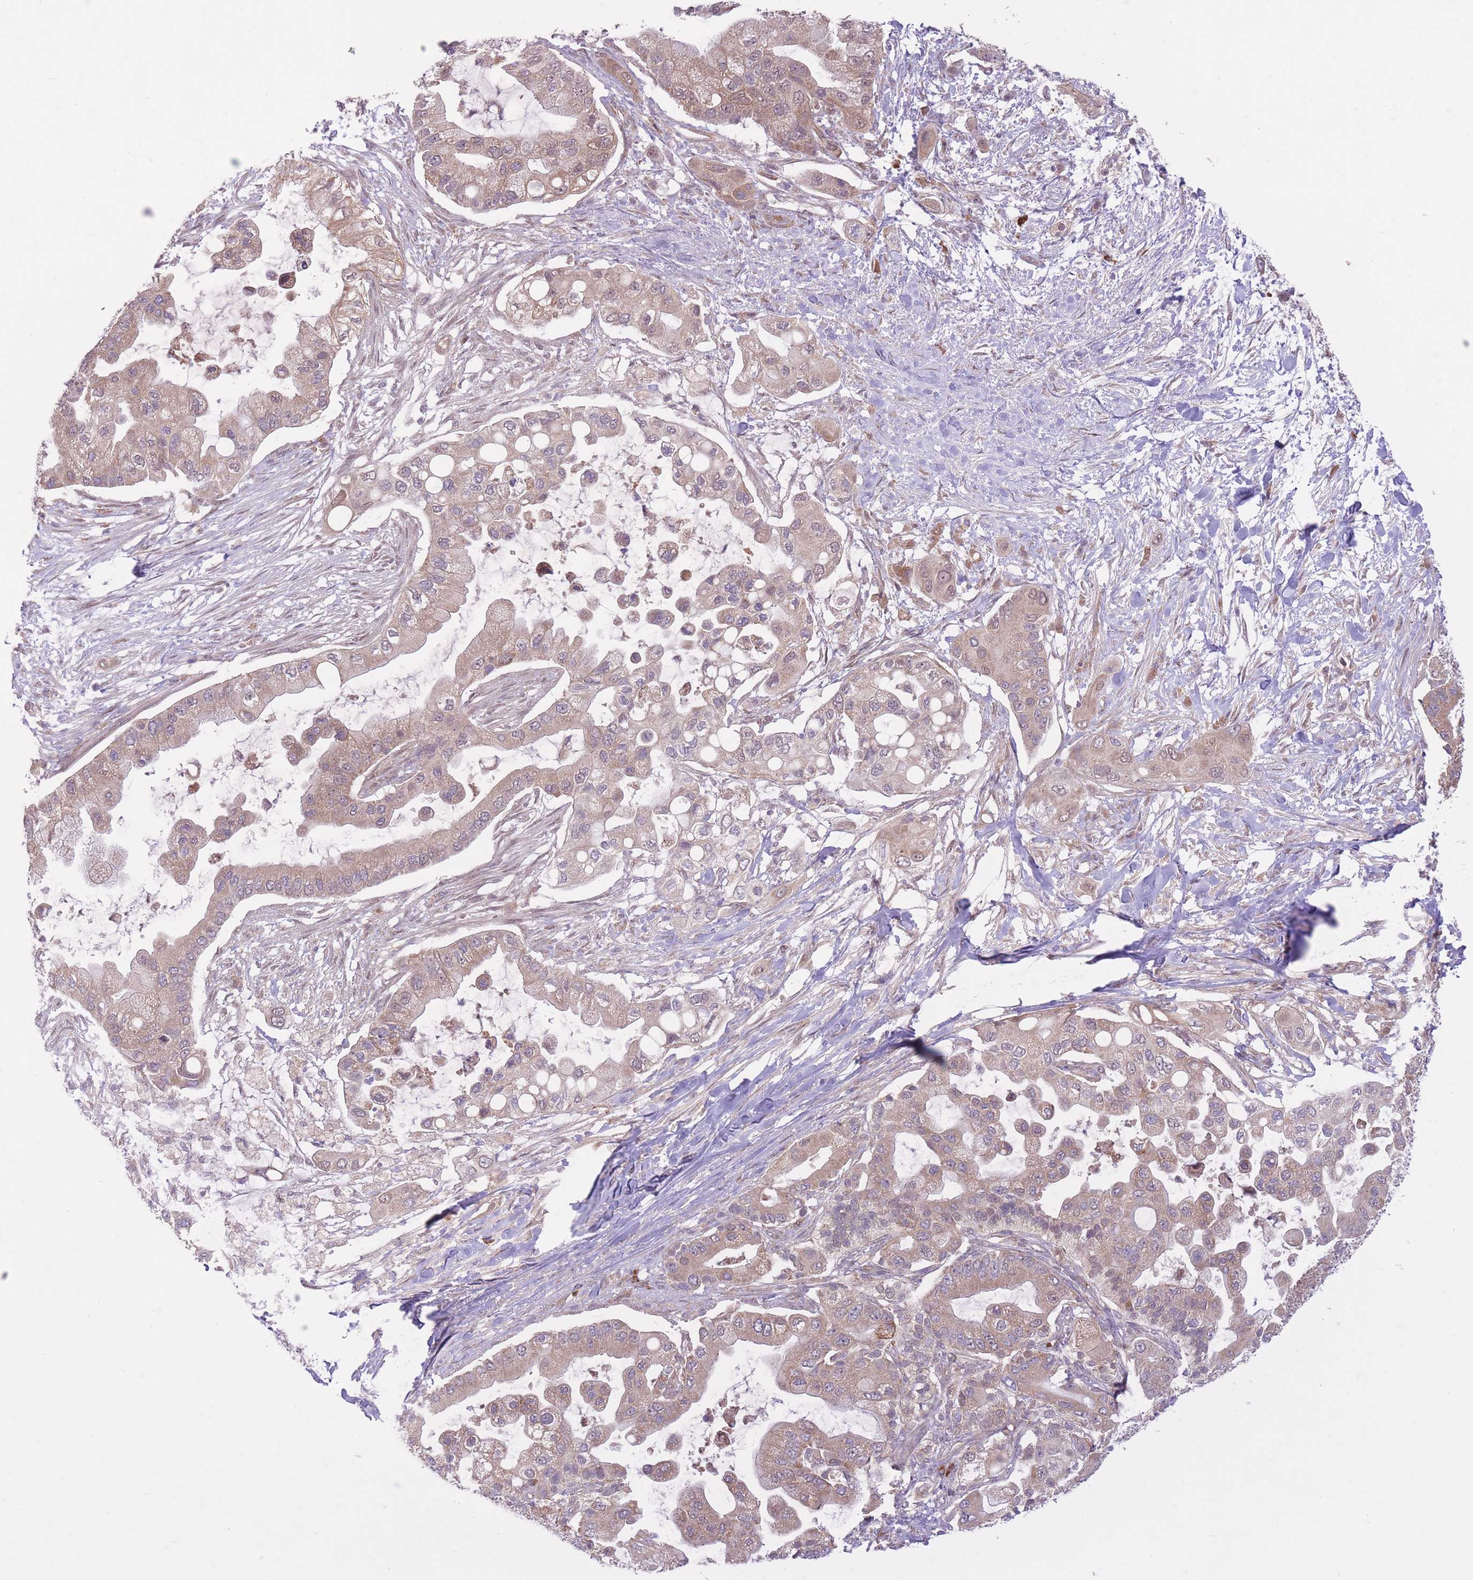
{"staining": {"intensity": "moderate", "quantity": ">75%", "location": "cytoplasmic/membranous"}, "tissue": "pancreatic cancer", "cell_type": "Tumor cells", "image_type": "cancer", "snomed": [{"axis": "morphology", "description": "Adenocarcinoma, NOS"}, {"axis": "topography", "description": "Pancreas"}], "caption": "Human pancreatic cancer stained with a brown dye demonstrates moderate cytoplasmic/membranous positive expression in approximately >75% of tumor cells.", "gene": "POLR3F", "patient": {"sex": "male", "age": 57}}